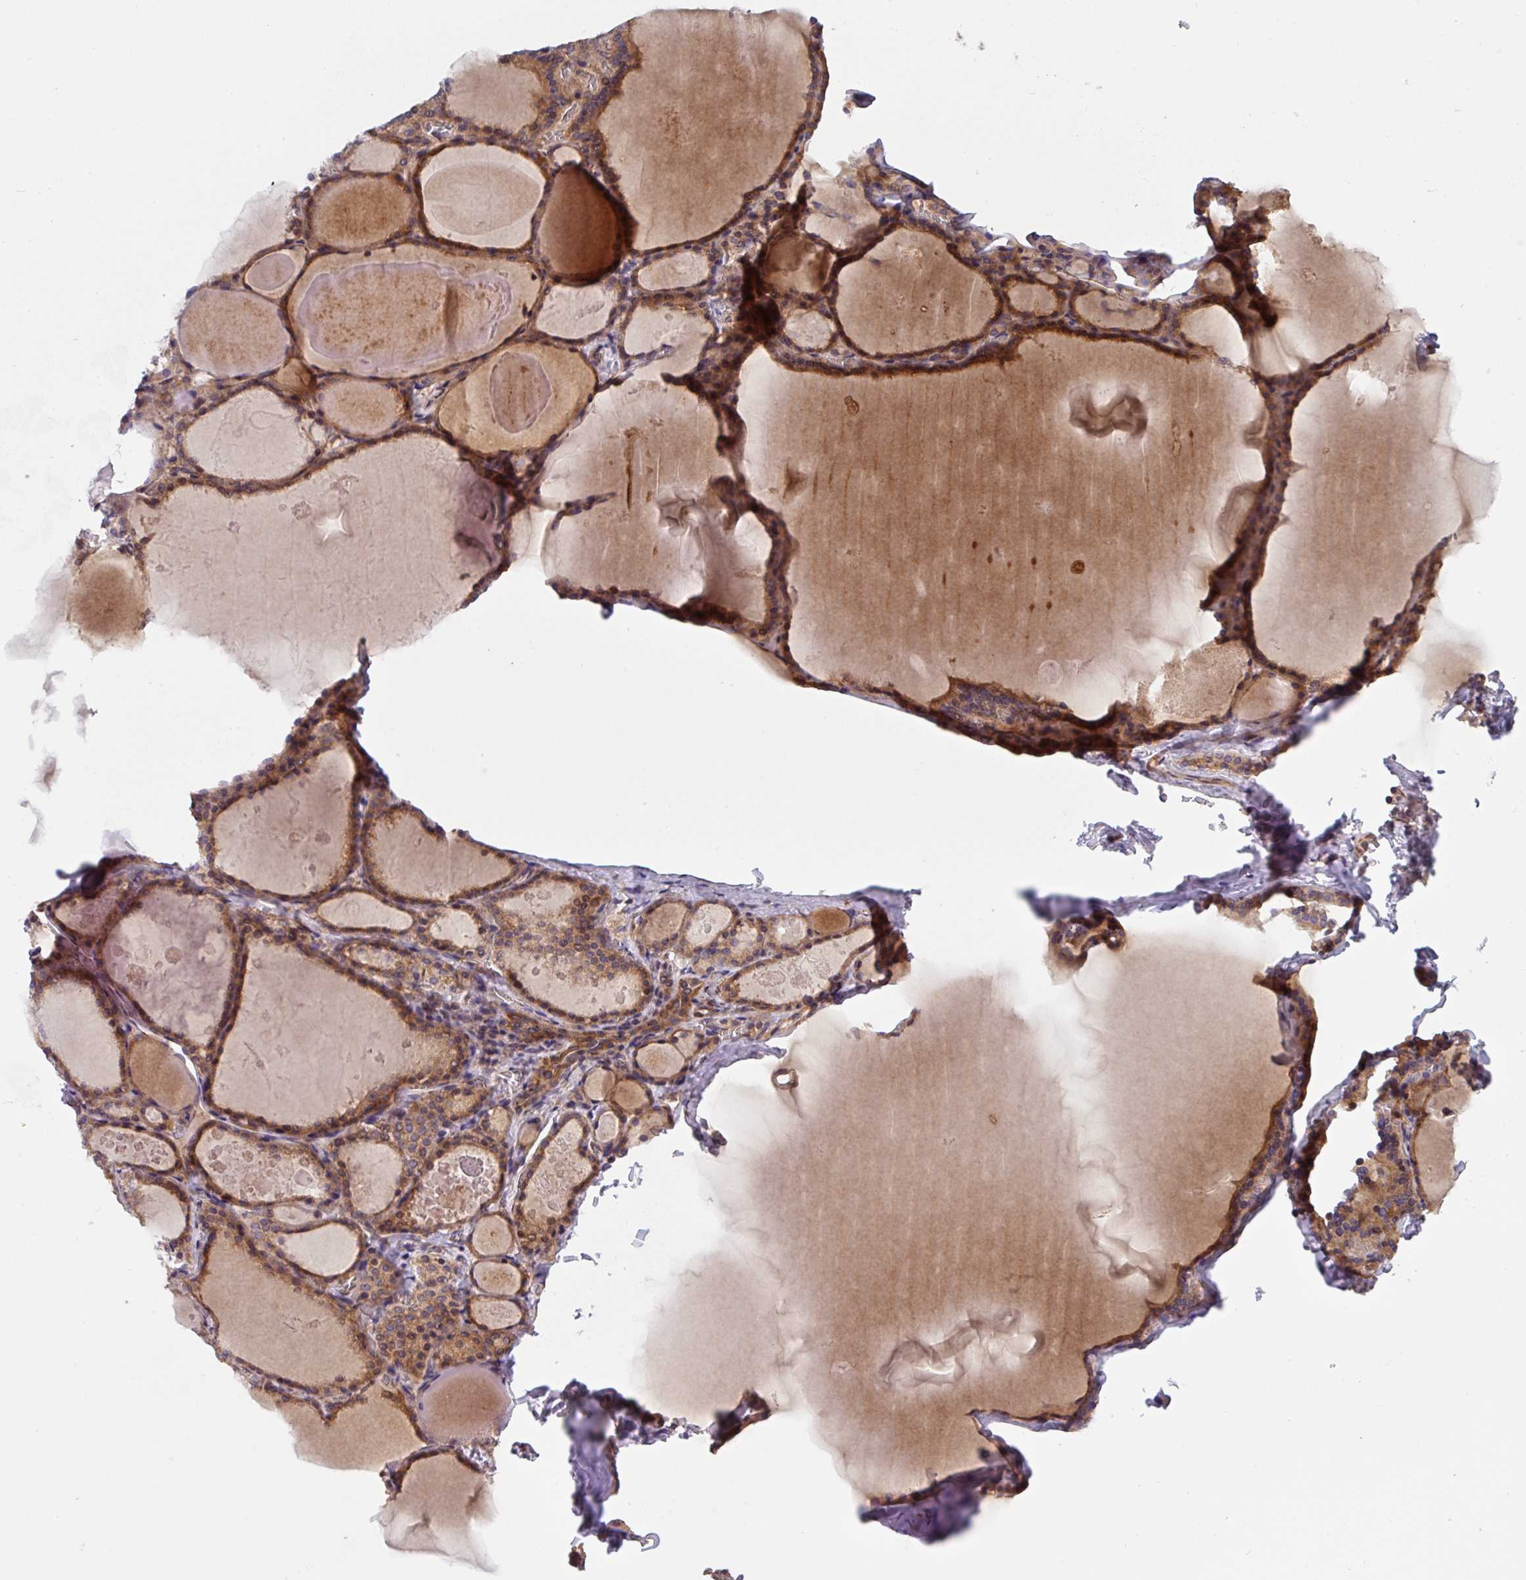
{"staining": {"intensity": "moderate", "quantity": ">75%", "location": "cytoplasmic/membranous"}, "tissue": "thyroid gland", "cell_type": "Glandular cells", "image_type": "normal", "snomed": [{"axis": "morphology", "description": "Normal tissue, NOS"}, {"axis": "topography", "description": "Thyroid gland"}], "caption": "Immunohistochemical staining of benign thyroid gland reveals moderate cytoplasmic/membranous protein positivity in approximately >75% of glandular cells.", "gene": "APOBEC3D", "patient": {"sex": "male", "age": 56}}